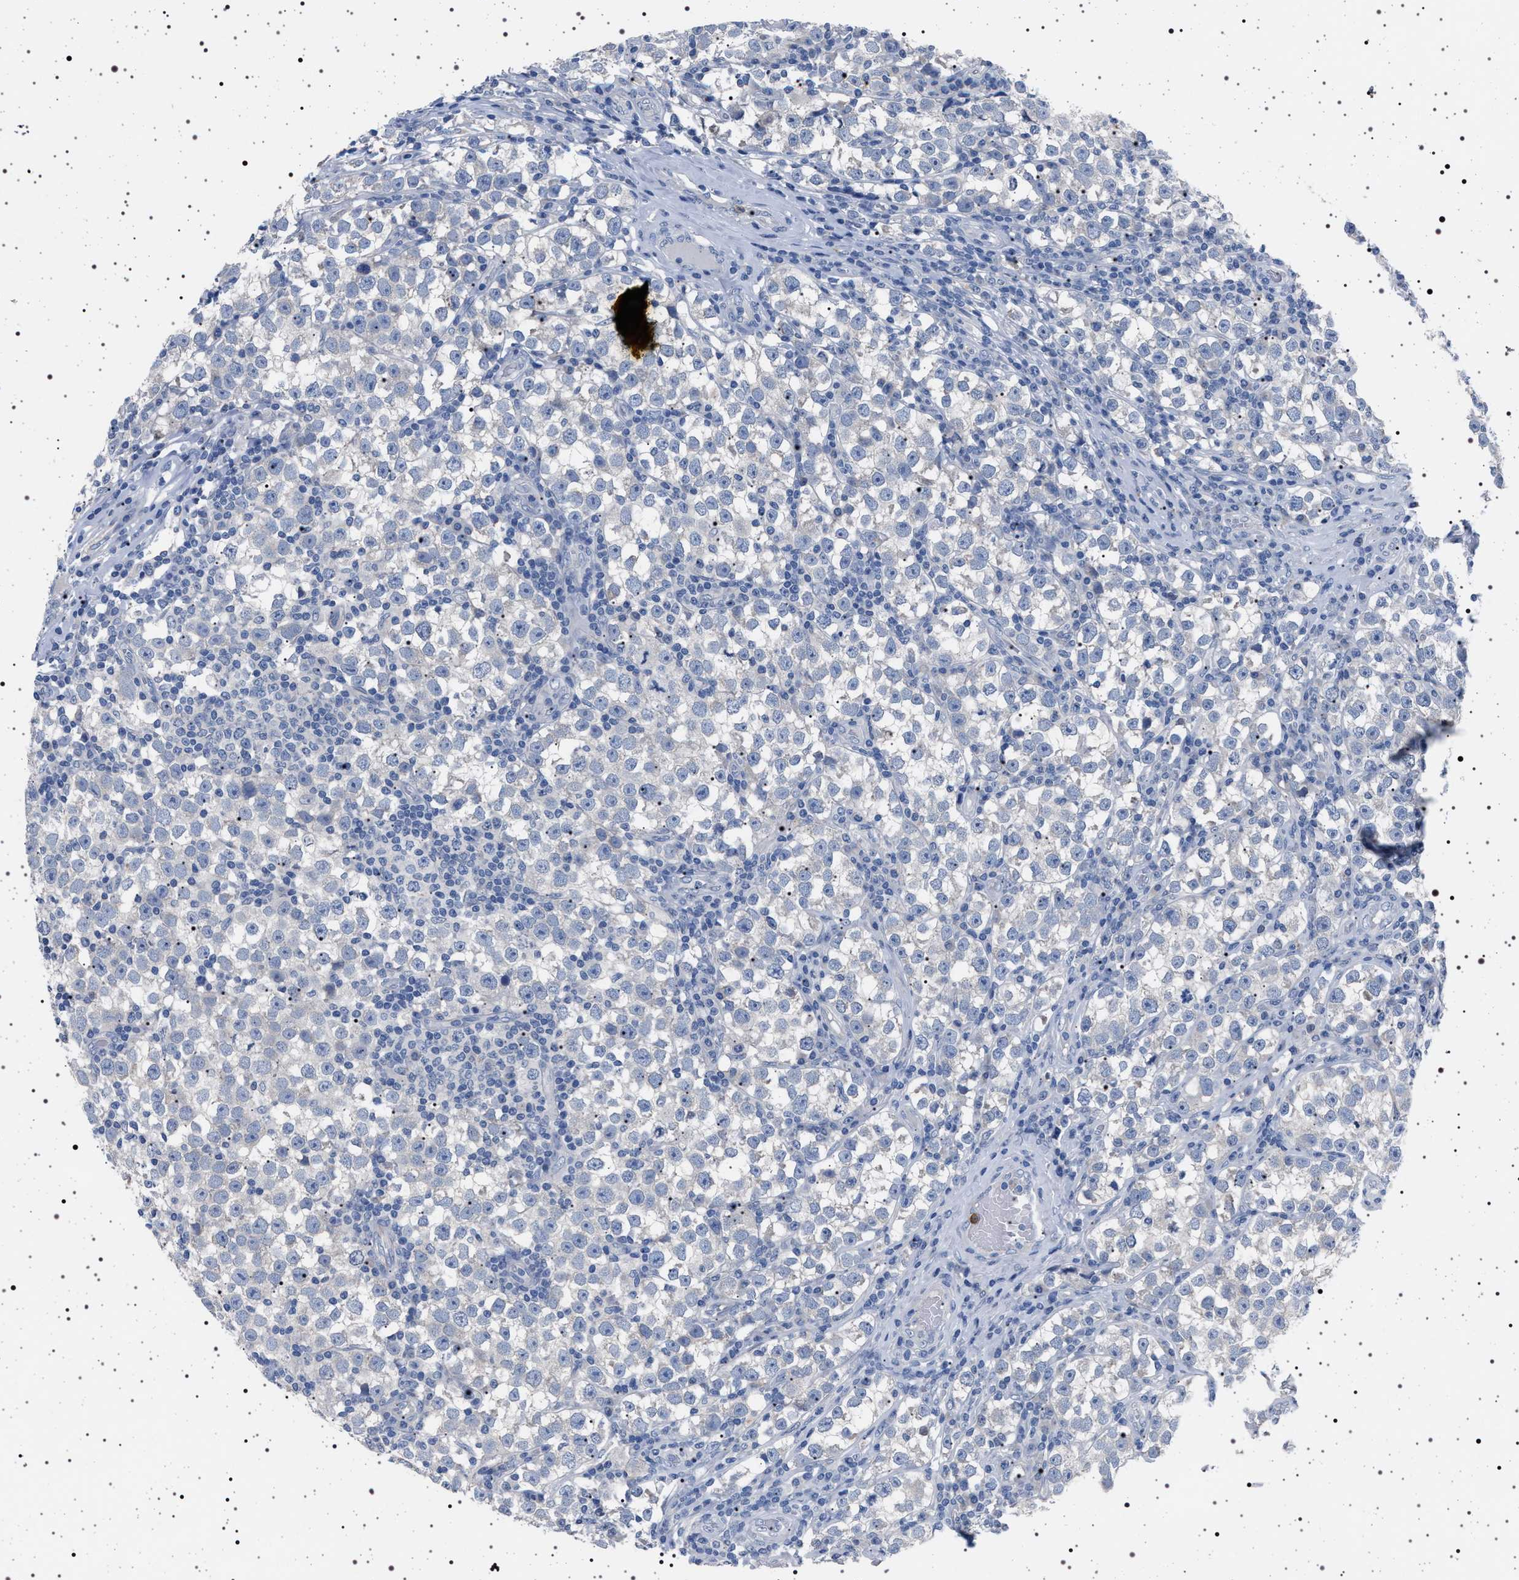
{"staining": {"intensity": "negative", "quantity": "none", "location": "none"}, "tissue": "testis cancer", "cell_type": "Tumor cells", "image_type": "cancer", "snomed": [{"axis": "morphology", "description": "Normal tissue, NOS"}, {"axis": "morphology", "description": "Seminoma, NOS"}, {"axis": "topography", "description": "Testis"}], "caption": "Immunohistochemistry photomicrograph of human seminoma (testis) stained for a protein (brown), which demonstrates no expression in tumor cells.", "gene": "NAT9", "patient": {"sex": "male", "age": 43}}